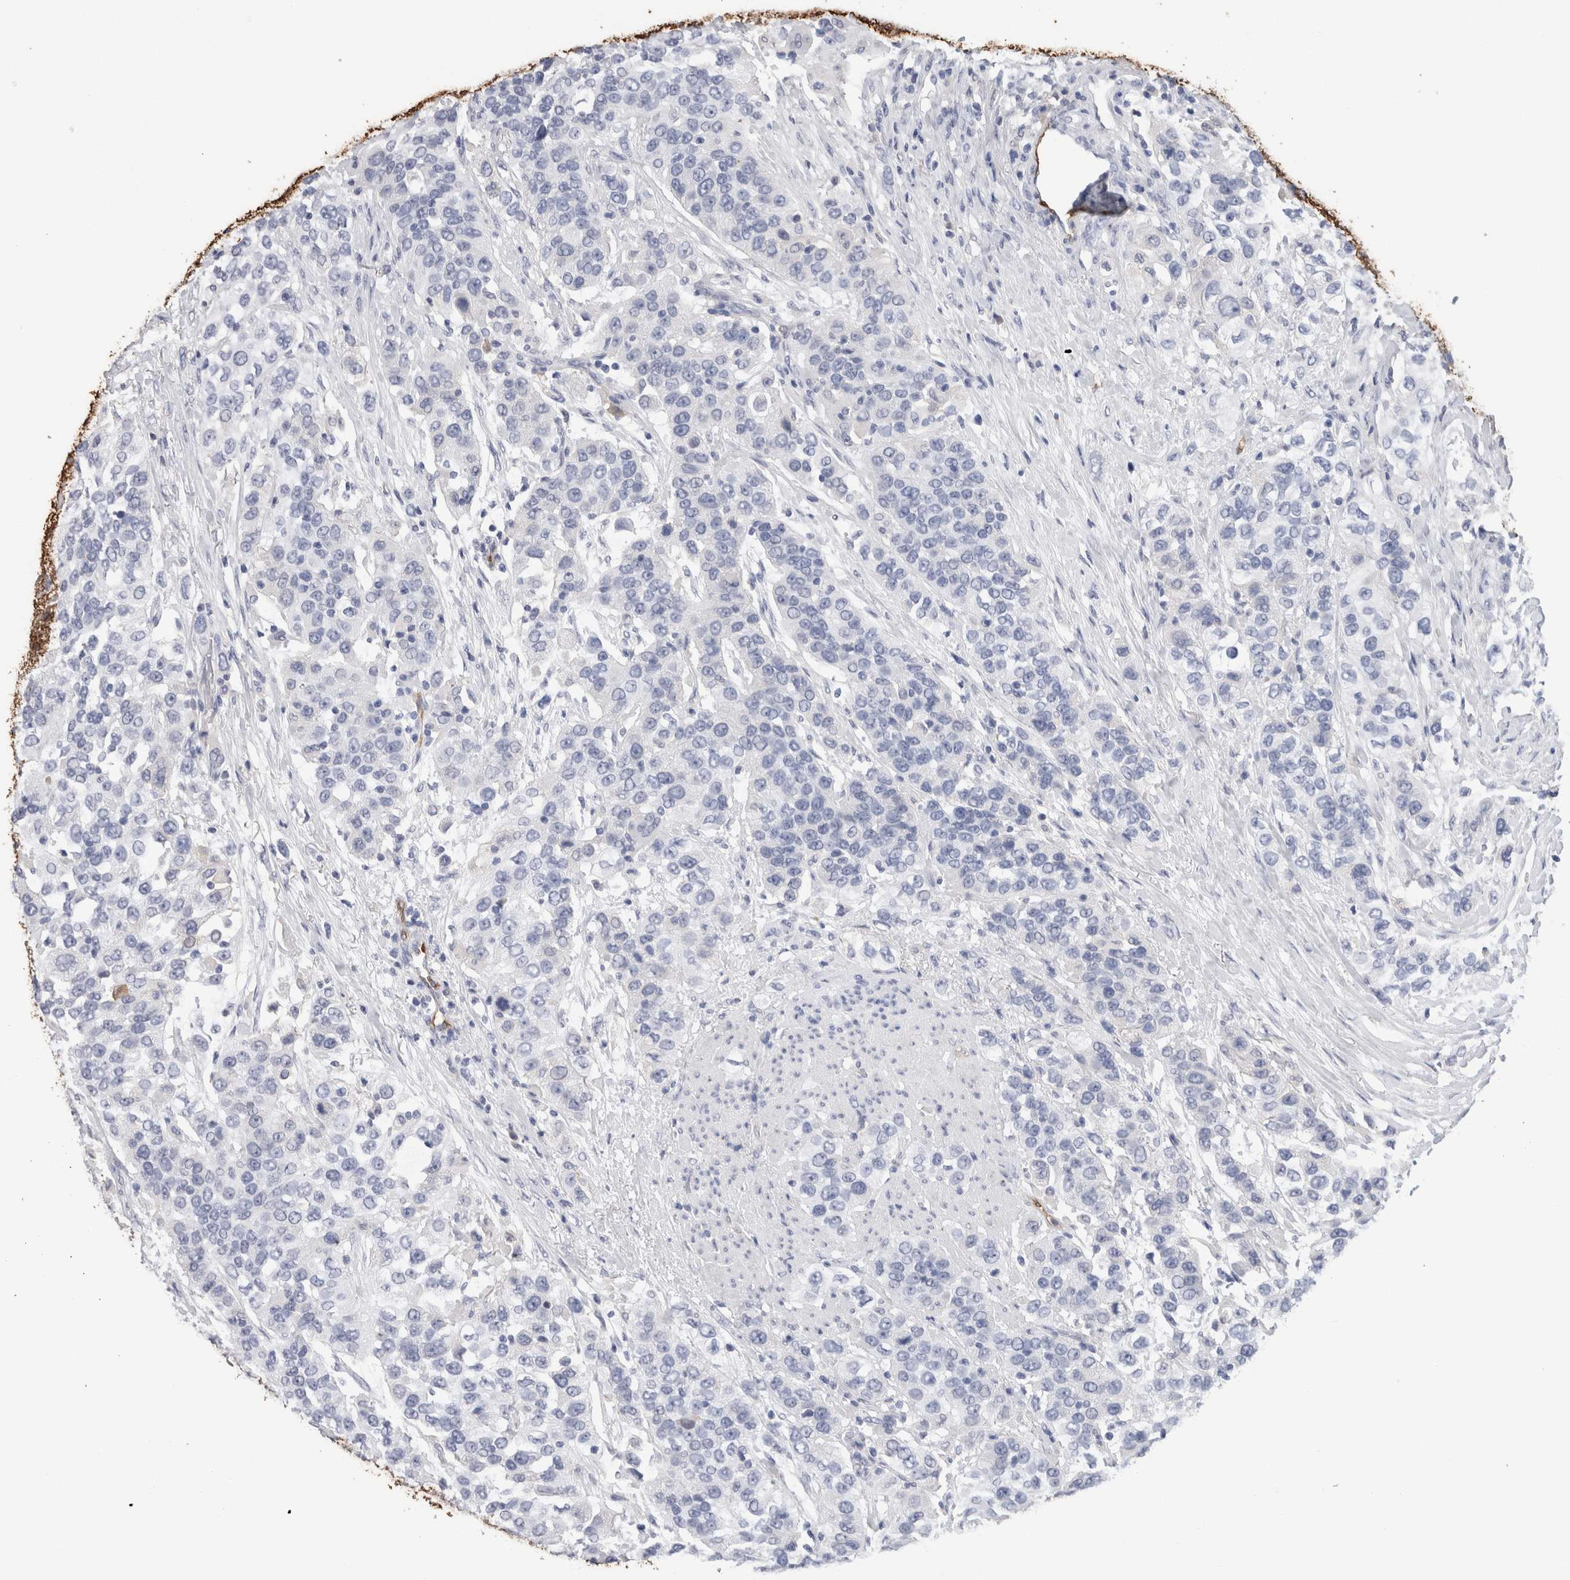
{"staining": {"intensity": "negative", "quantity": "none", "location": "none"}, "tissue": "urothelial cancer", "cell_type": "Tumor cells", "image_type": "cancer", "snomed": [{"axis": "morphology", "description": "Urothelial carcinoma, High grade"}, {"axis": "topography", "description": "Urinary bladder"}], "caption": "Tumor cells show no significant protein staining in high-grade urothelial carcinoma. (DAB IHC, high magnification).", "gene": "FABP4", "patient": {"sex": "female", "age": 80}}